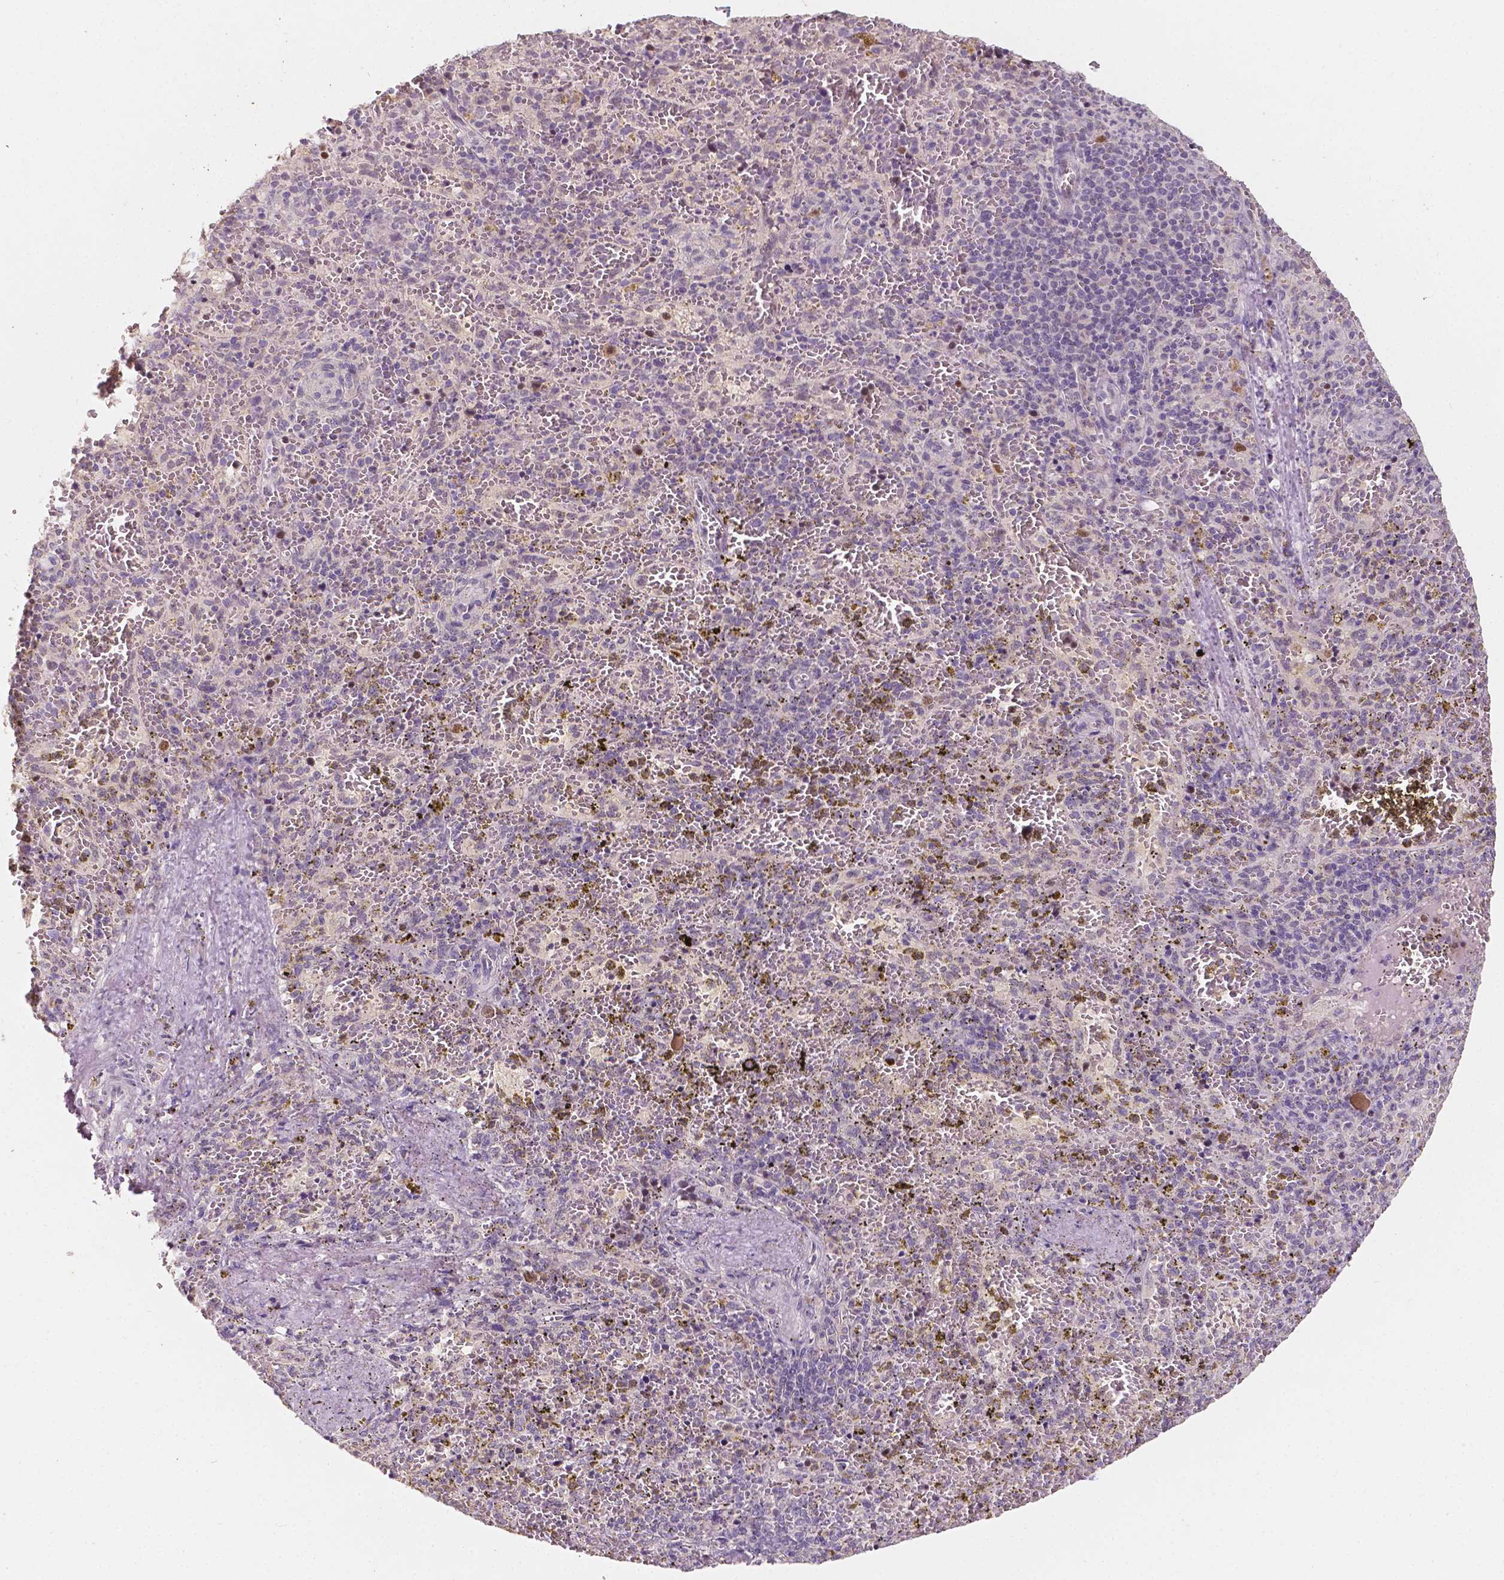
{"staining": {"intensity": "negative", "quantity": "none", "location": "none"}, "tissue": "spleen", "cell_type": "Cells in red pulp", "image_type": "normal", "snomed": [{"axis": "morphology", "description": "Normal tissue, NOS"}, {"axis": "topography", "description": "Spleen"}], "caption": "This is a histopathology image of IHC staining of benign spleen, which shows no expression in cells in red pulp.", "gene": "TAL1", "patient": {"sex": "female", "age": 50}}